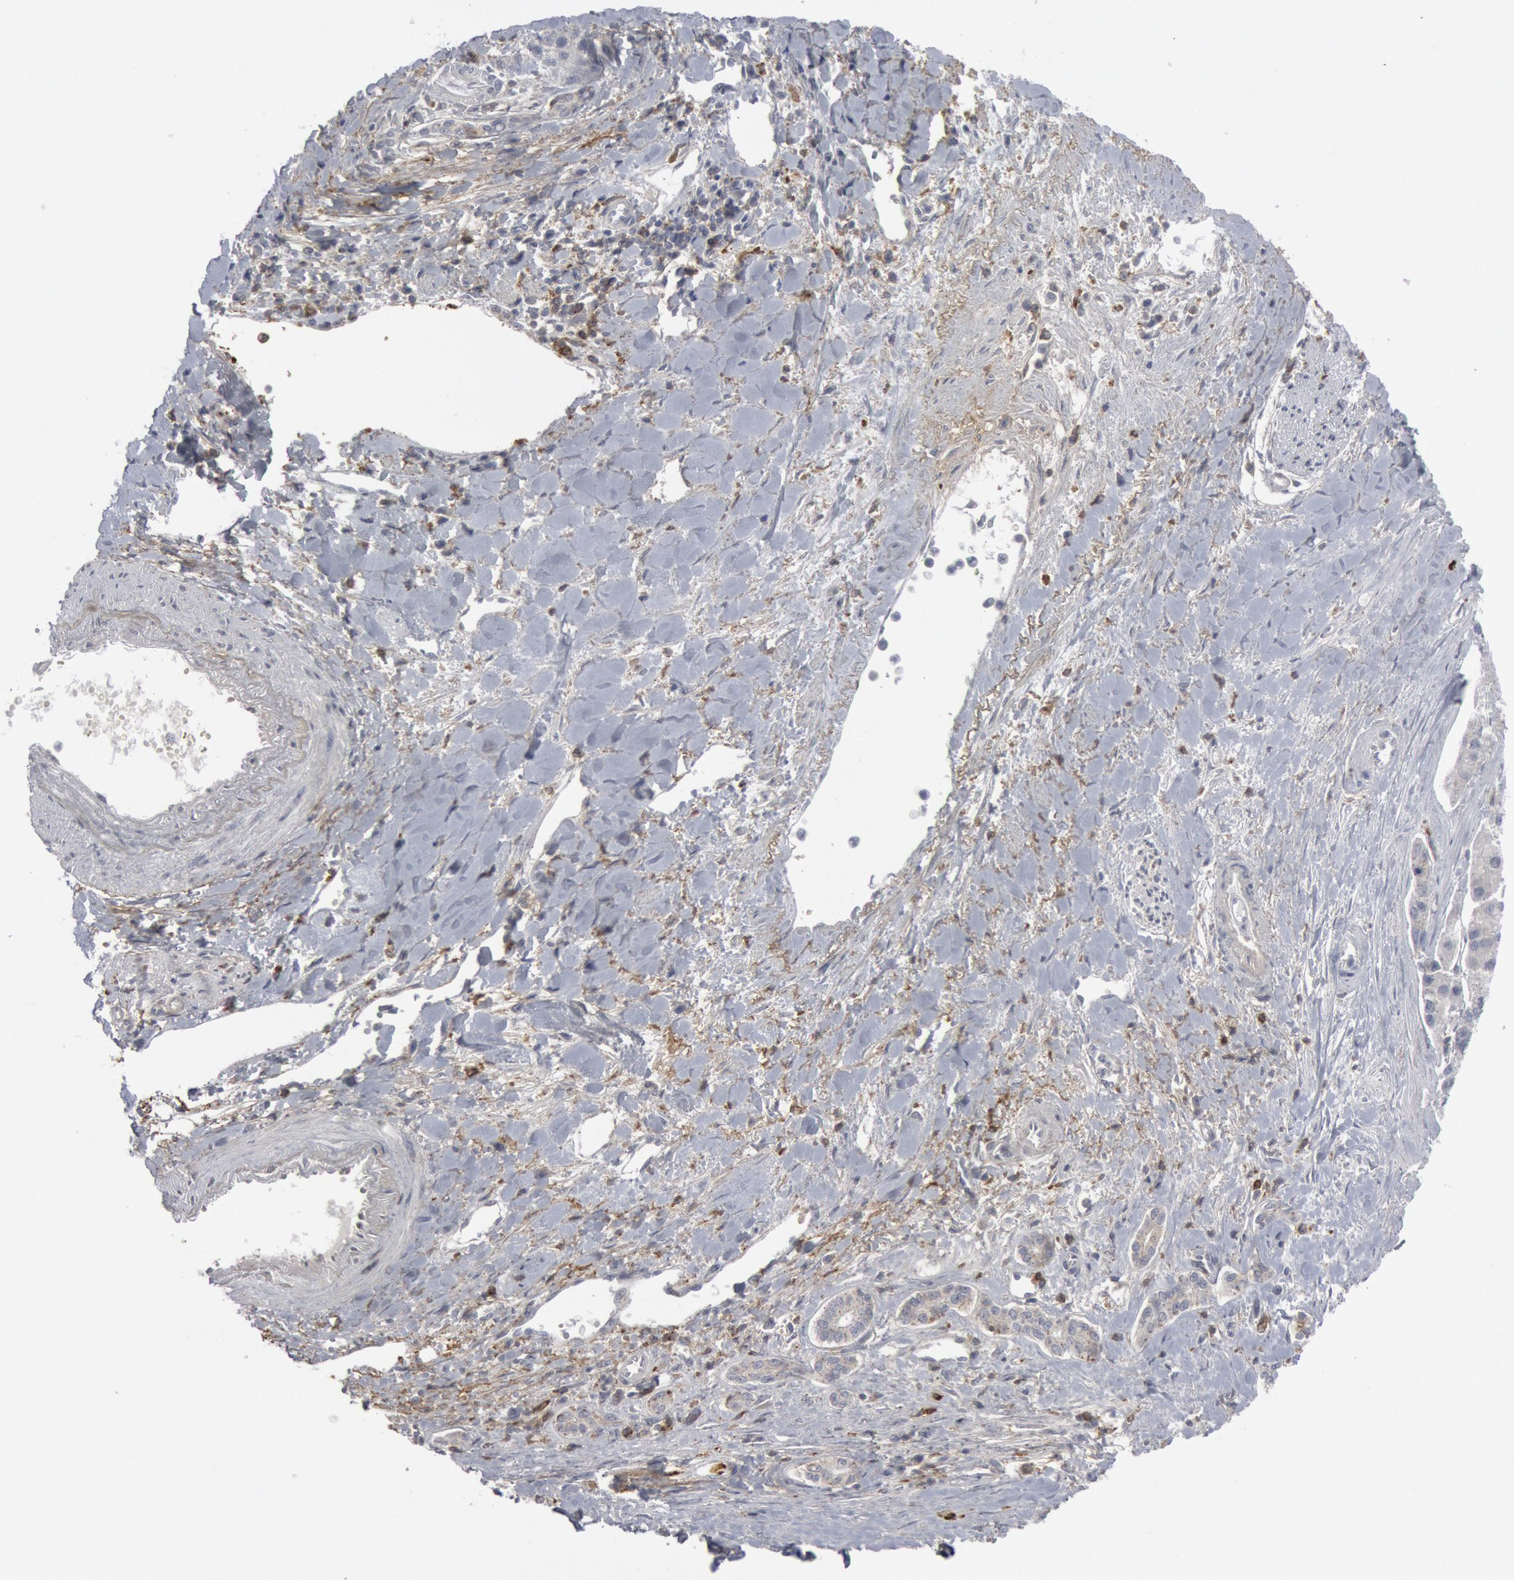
{"staining": {"intensity": "negative", "quantity": "none", "location": "none"}, "tissue": "liver cancer", "cell_type": "Tumor cells", "image_type": "cancer", "snomed": [{"axis": "morphology", "description": "Carcinoma, Hepatocellular, NOS"}, {"axis": "topography", "description": "Liver"}], "caption": "Photomicrograph shows no significant protein staining in tumor cells of liver cancer.", "gene": "C1QC", "patient": {"sex": "female", "age": 85}}